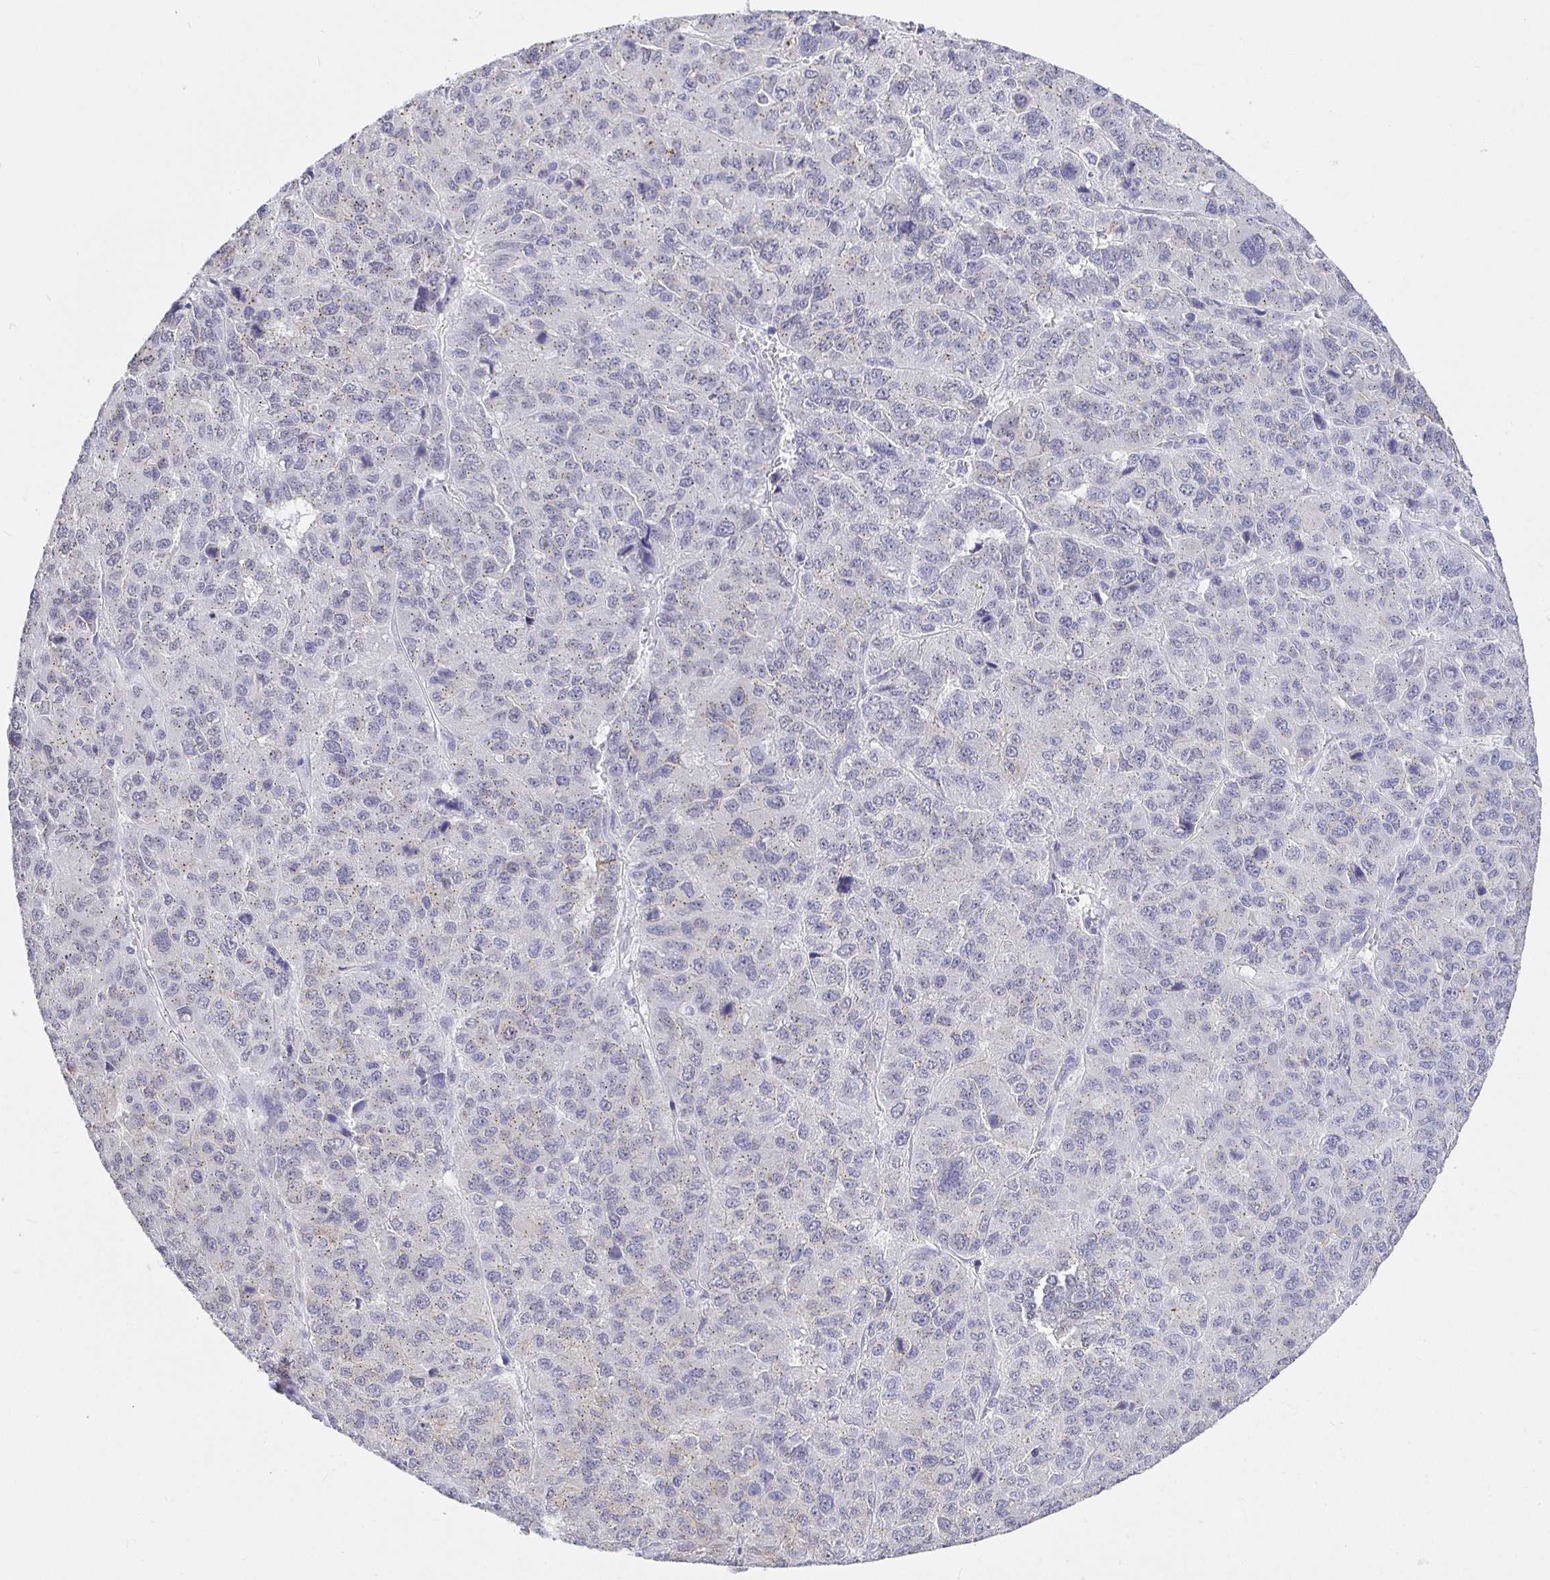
{"staining": {"intensity": "weak", "quantity": "<25%", "location": "cytoplasmic/membranous"}, "tissue": "liver cancer", "cell_type": "Tumor cells", "image_type": "cancer", "snomed": [{"axis": "morphology", "description": "Carcinoma, Hepatocellular, NOS"}, {"axis": "topography", "description": "Liver"}], "caption": "IHC image of neoplastic tissue: human liver hepatocellular carcinoma stained with DAB (3,3'-diaminobenzidine) displays no significant protein staining in tumor cells.", "gene": "EZHIP", "patient": {"sex": "male", "age": 69}}